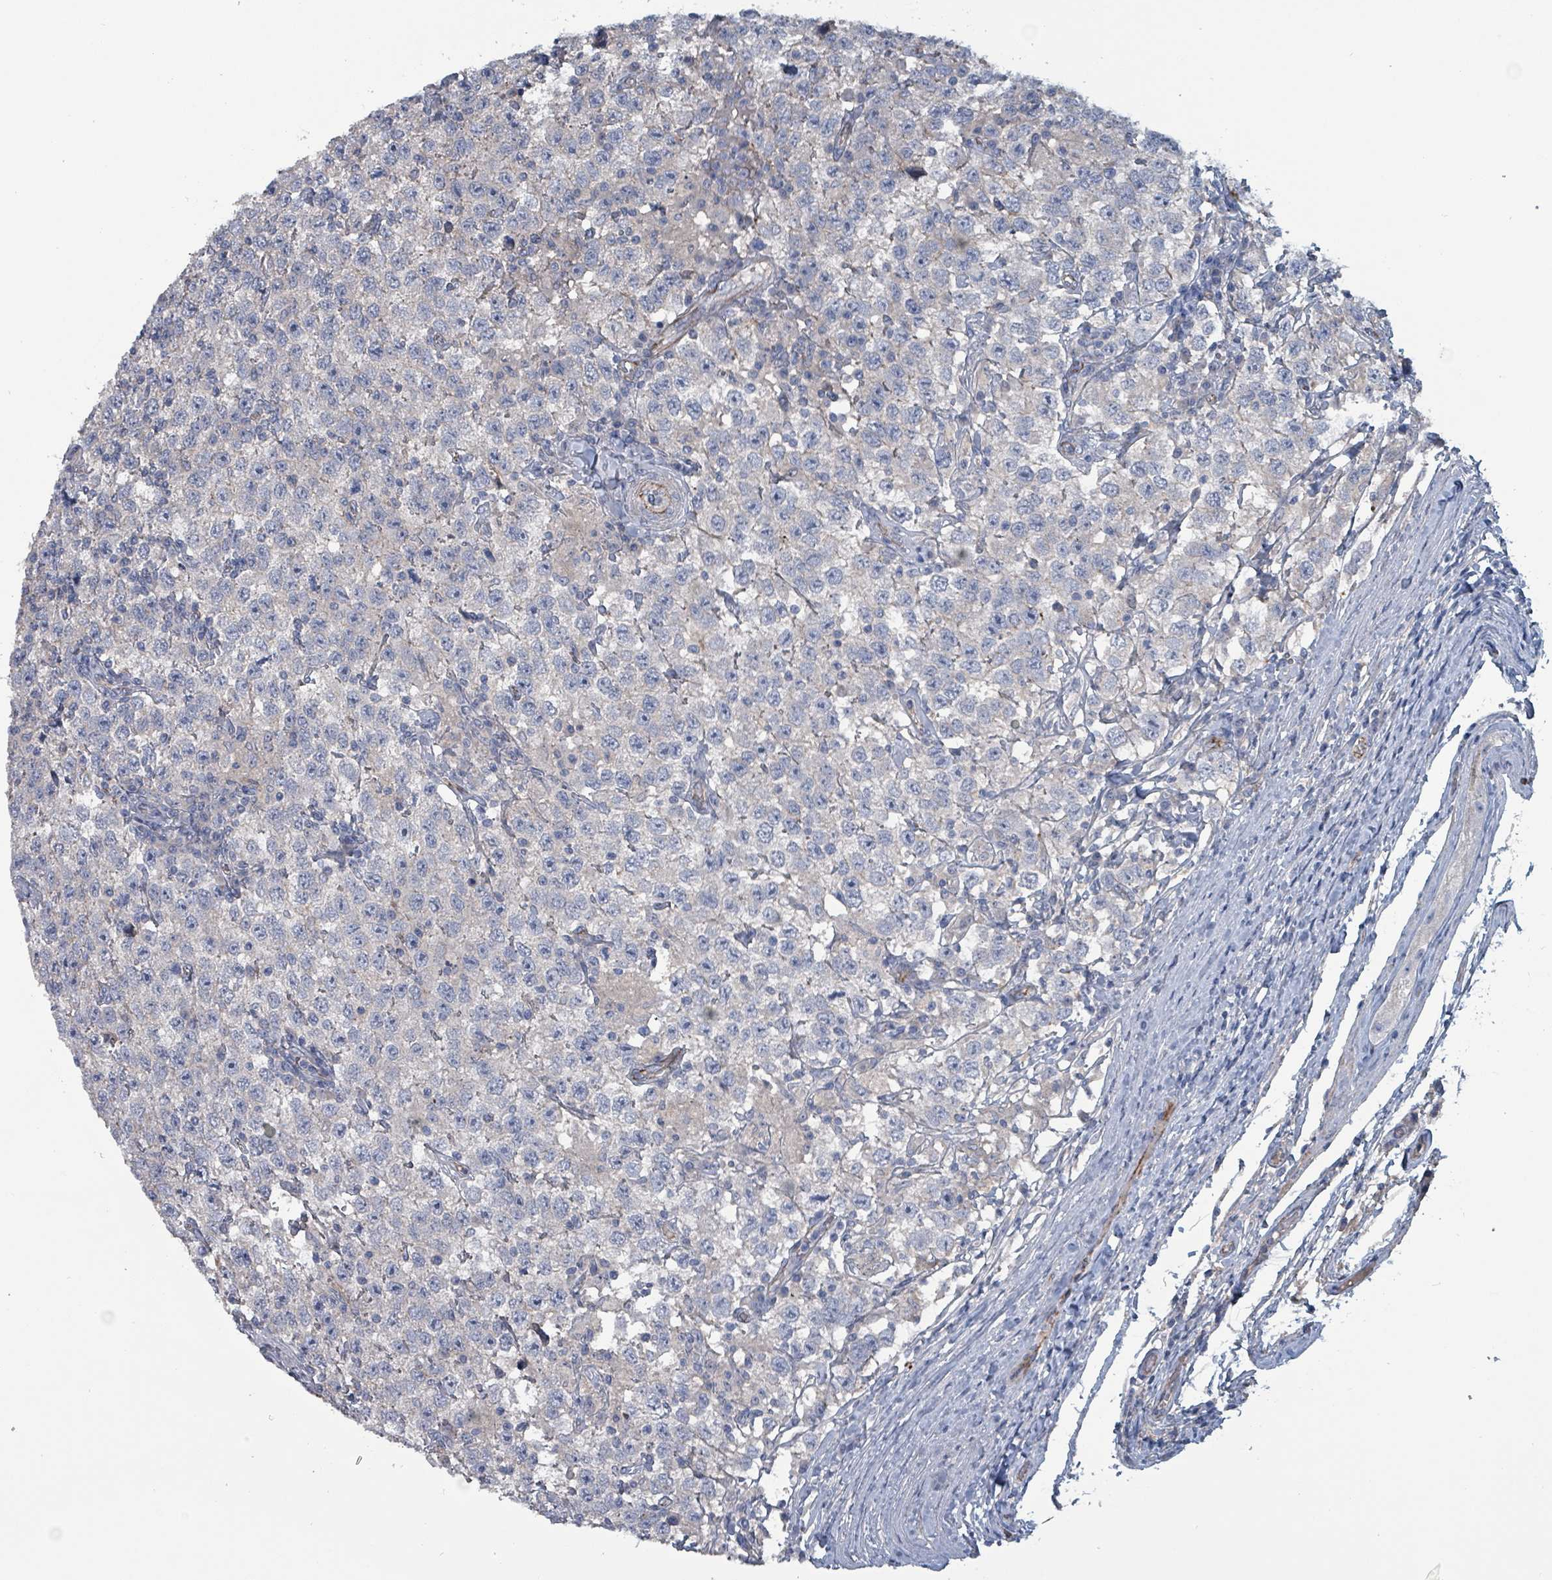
{"staining": {"intensity": "negative", "quantity": "none", "location": "none"}, "tissue": "testis cancer", "cell_type": "Tumor cells", "image_type": "cancer", "snomed": [{"axis": "morphology", "description": "Seminoma, NOS"}, {"axis": "topography", "description": "Testis"}], "caption": "A micrograph of human testis cancer (seminoma) is negative for staining in tumor cells.", "gene": "TAAR5", "patient": {"sex": "male", "age": 41}}